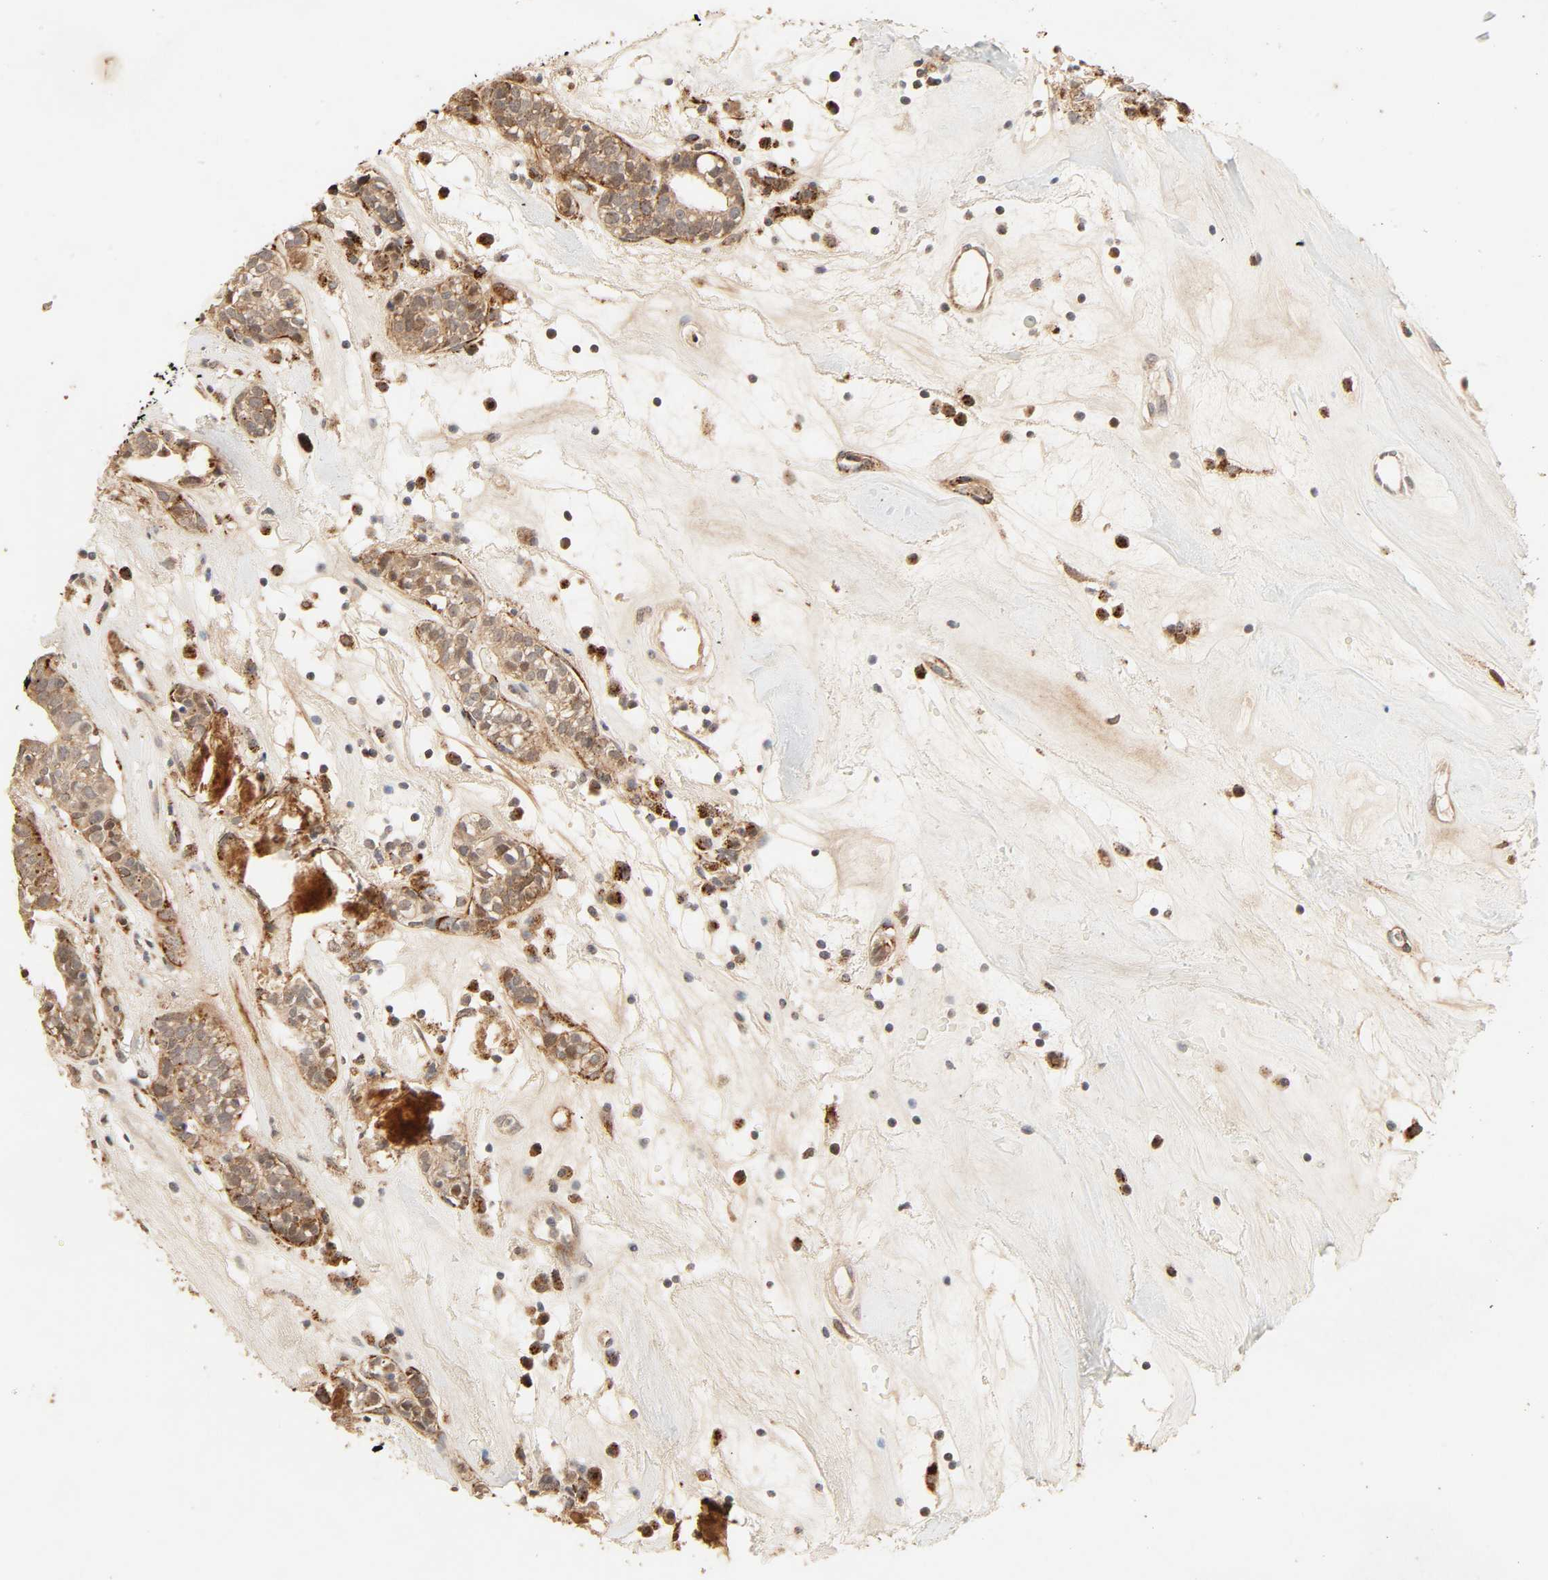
{"staining": {"intensity": "moderate", "quantity": ">75%", "location": "cytoplasmic/membranous"}, "tissue": "head and neck cancer", "cell_type": "Tumor cells", "image_type": "cancer", "snomed": [{"axis": "morphology", "description": "Adenocarcinoma, NOS"}, {"axis": "topography", "description": "Salivary gland"}, {"axis": "topography", "description": "Head-Neck"}], "caption": "Moderate cytoplasmic/membranous expression for a protein is appreciated in about >75% of tumor cells of head and neck cancer using IHC.", "gene": "MAPK6", "patient": {"sex": "female", "age": 65}}